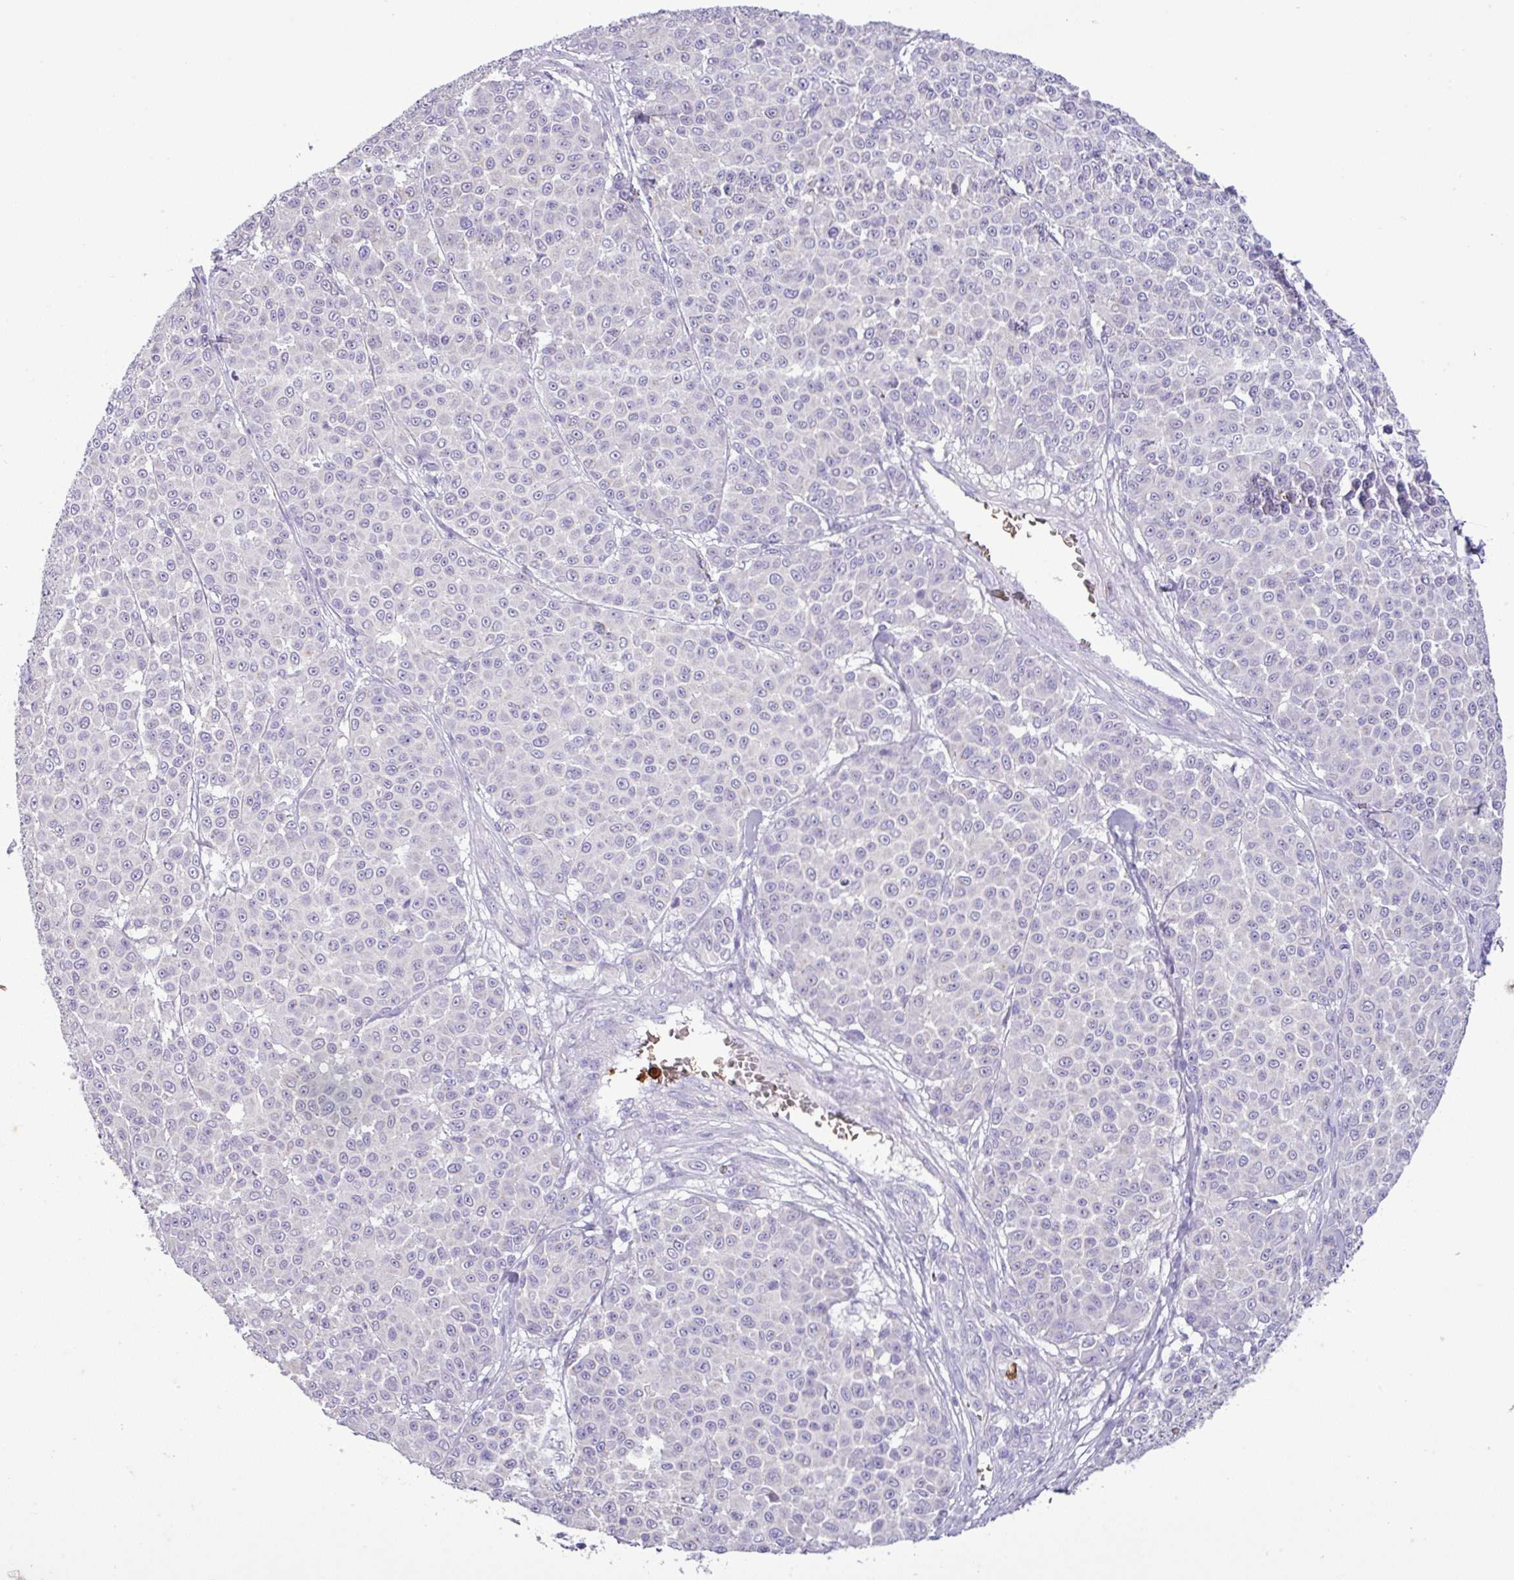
{"staining": {"intensity": "negative", "quantity": "none", "location": "none"}, "tissue": "melanoma", "cell_type": "Tumor cells", "image_type": "cancer", "snomed": [{"axis": "morphology", "description": "Malignant melanoma, NOS"}, {"axis": "topography", "description": "Skin"}], "caption": "There is no significant positivity in tumor cells of malignant melanoma.", "gene": "MGAT4B", "patient": {"sex": "male", "age": 46}}